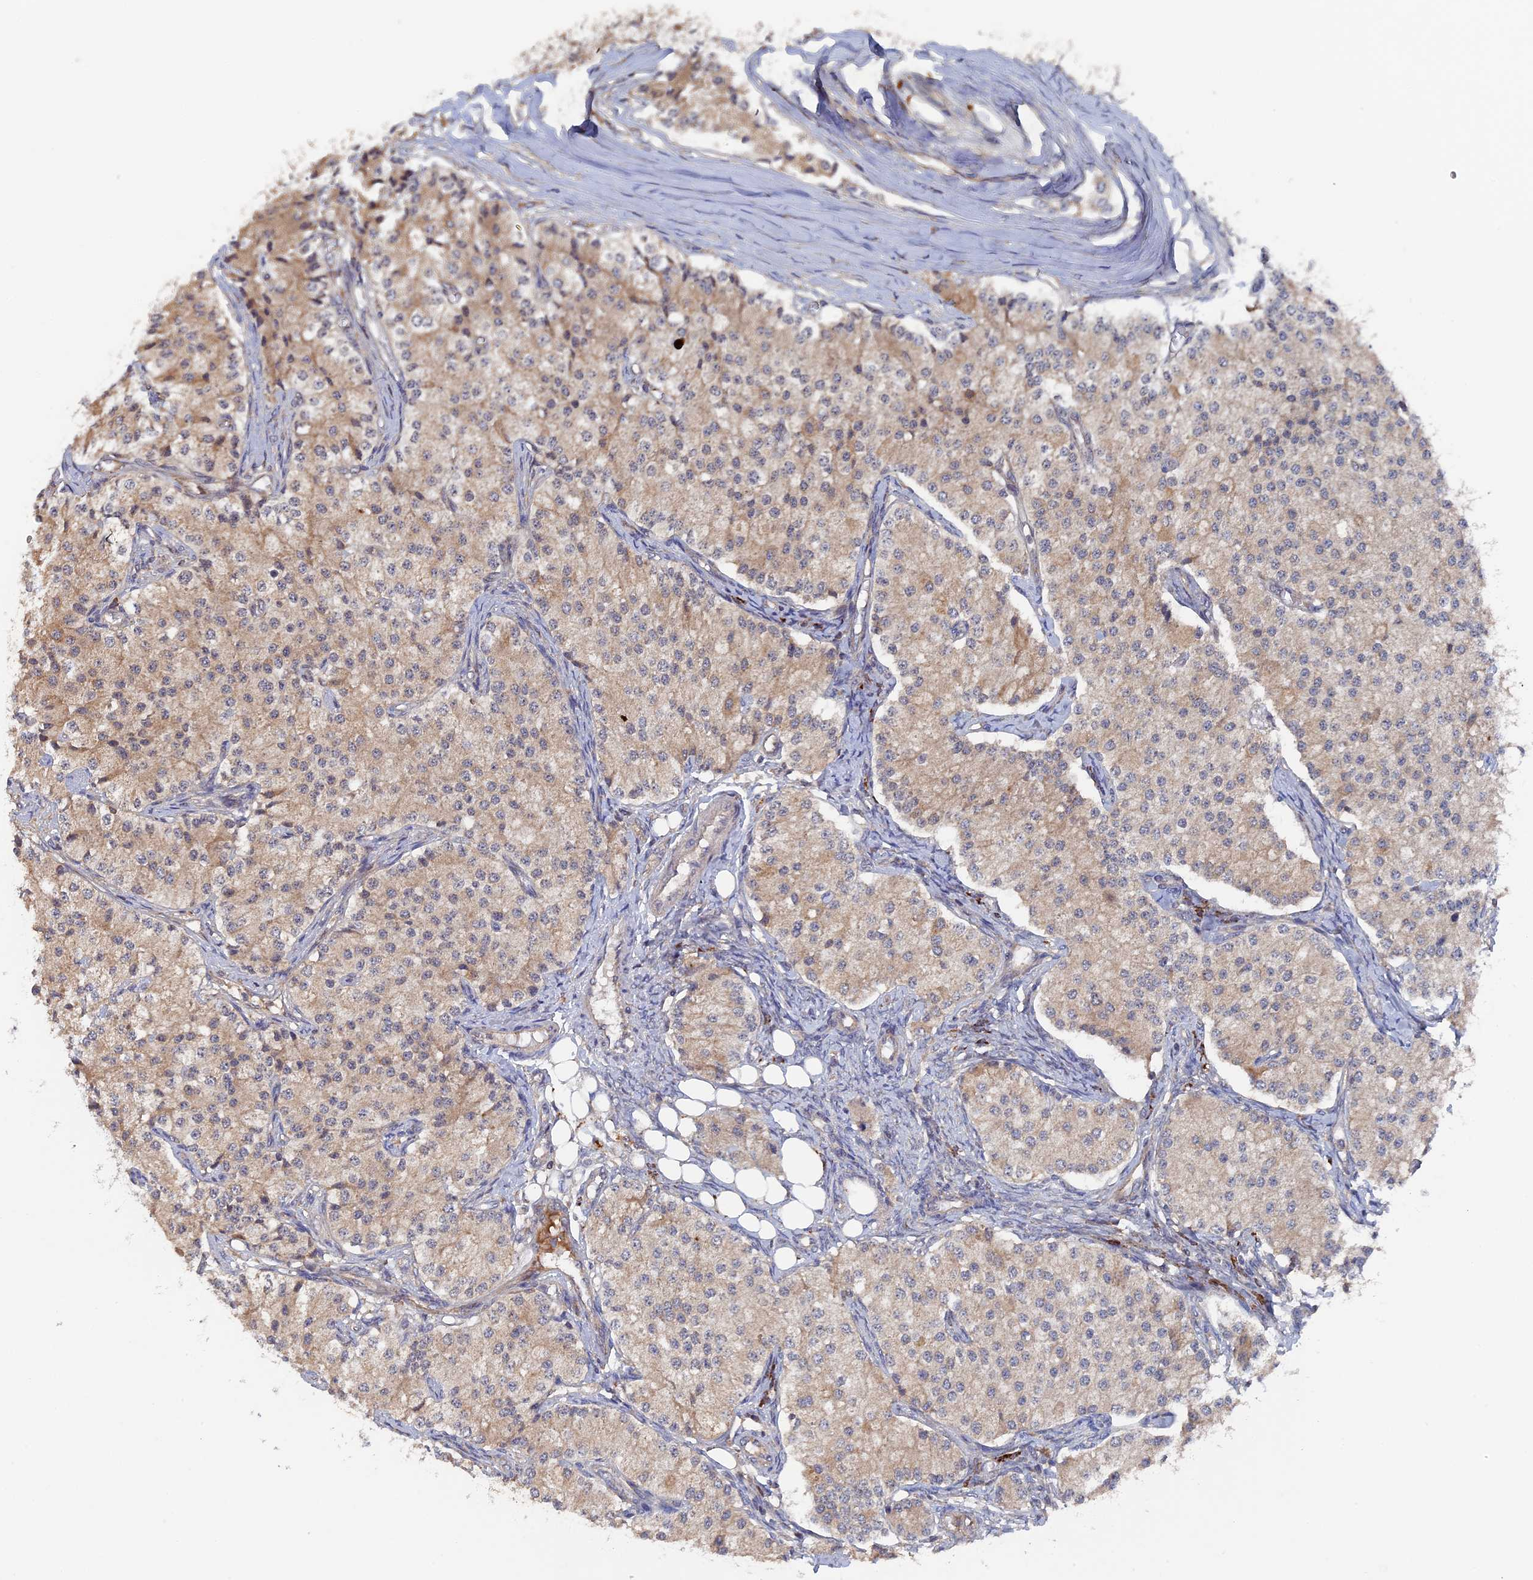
{"staining": {"intensity": "moderate", "quantity": ">75%", "location": "cytoplasmic/membranous"}, "tissue": "carcinoid", "cell_type": "Tumor cells", "image_type": "cancer", "snomed": [{"axis": "morphology", "description": "Carcinoid, malignant, NOS"}, {"axis": "topography", "description": "Colon"}], "caption": "Malignant carcinoid was stained to show a protein in brown. There is medium levels of moderate cytoplasmic/membranous expression in approximately >75% of tumor cells.", "gene": "RAB15", "patient": {"sex": "female", "age": 52}}